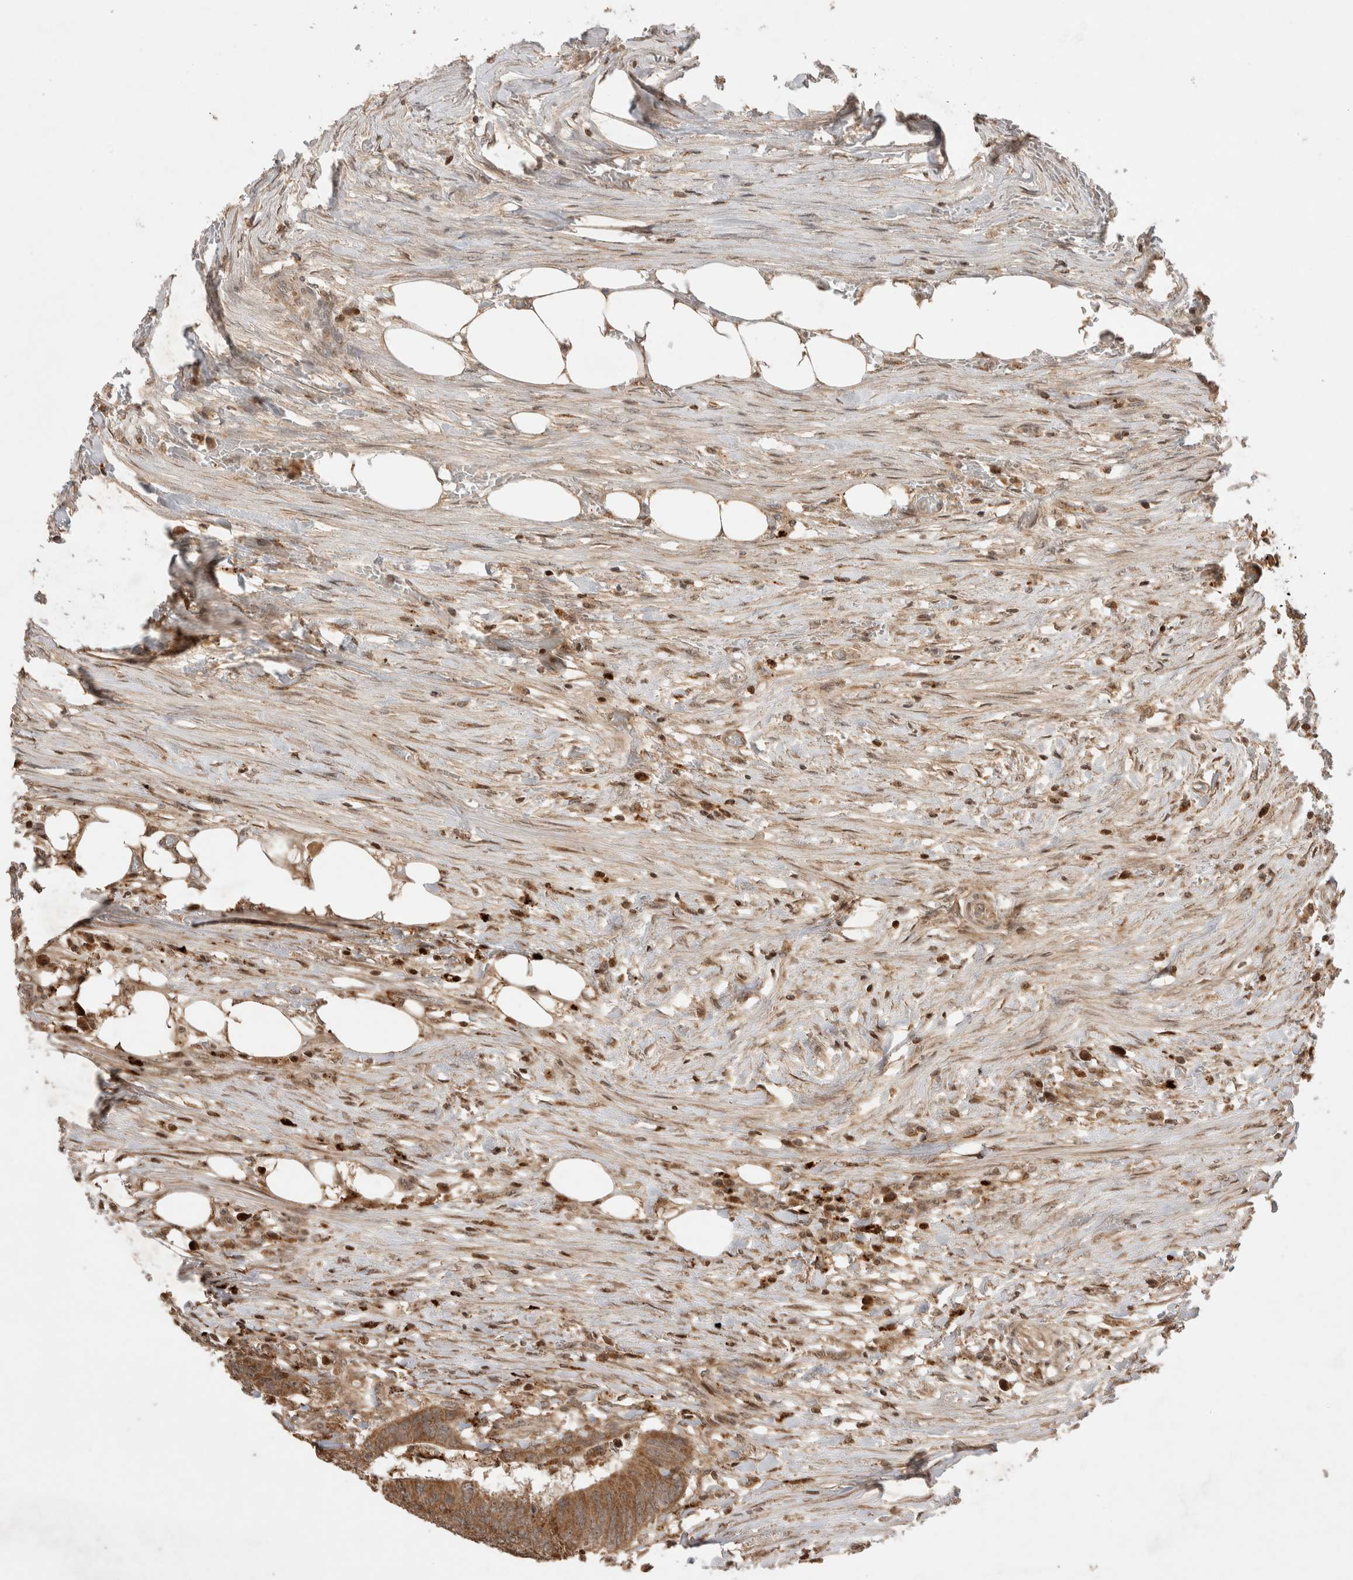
{"staining": {"intensity": "moderate", "quantity": ">75%", "location": "cytoplasmic/membranous"}, "tissue": "colorectal cancer", "cell_type": "Tumor cells", "image_type": "cancer", "snomed": [{"axis": "morphology", "description": "Adenocarcinoma, NOS"}, {"axis": "topography", "description": "Colon"}], "caption": "IHC of human colorectal cancer demonstrates medium levels of moderate cytoplasmic/membranous expression in about >75% of tumor cells.", "gene": "FAM221A", "patient": {"sex": "male", "age": 56}}